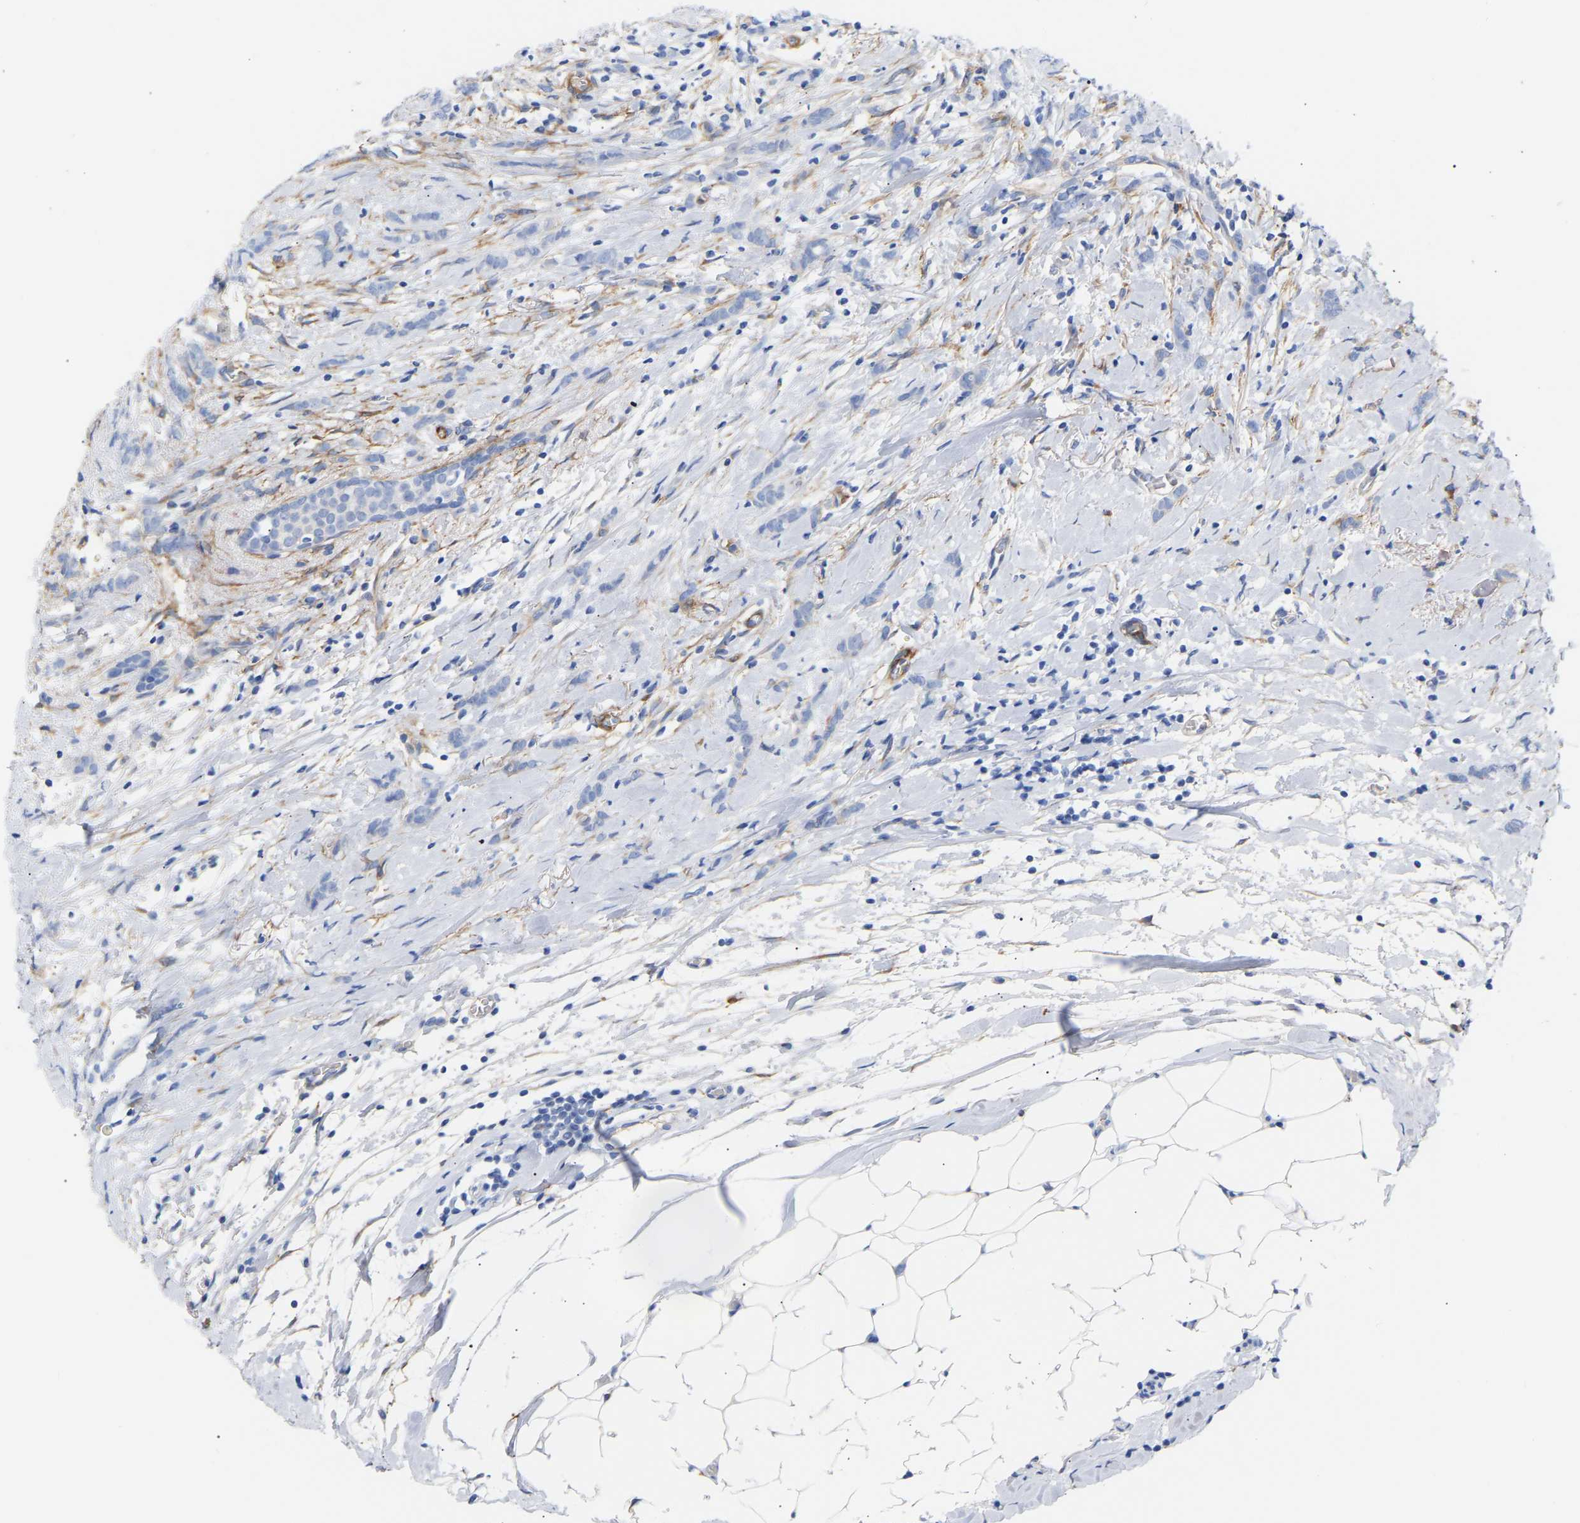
{"staining": {"intensity": "negative", "quantity": "none", "location": "none"}, "tissue": "breast cancer", "cell_type": "Tumor cells", "image_type": "cancer", "snomed": [{"axis": "morphology", "description": "Lobular carcinoma, in situ"}, {"axis": "morphology", "description": "Lobular carcinoma"}, {"axis": "topography", "description": "Breast"}], "caption": "Breast cancer was stained to show a protein in brown. There is no significant positivity in tumor cells.", "gene": "AMPH", "patient": {"sex": "female", "age": 41}}